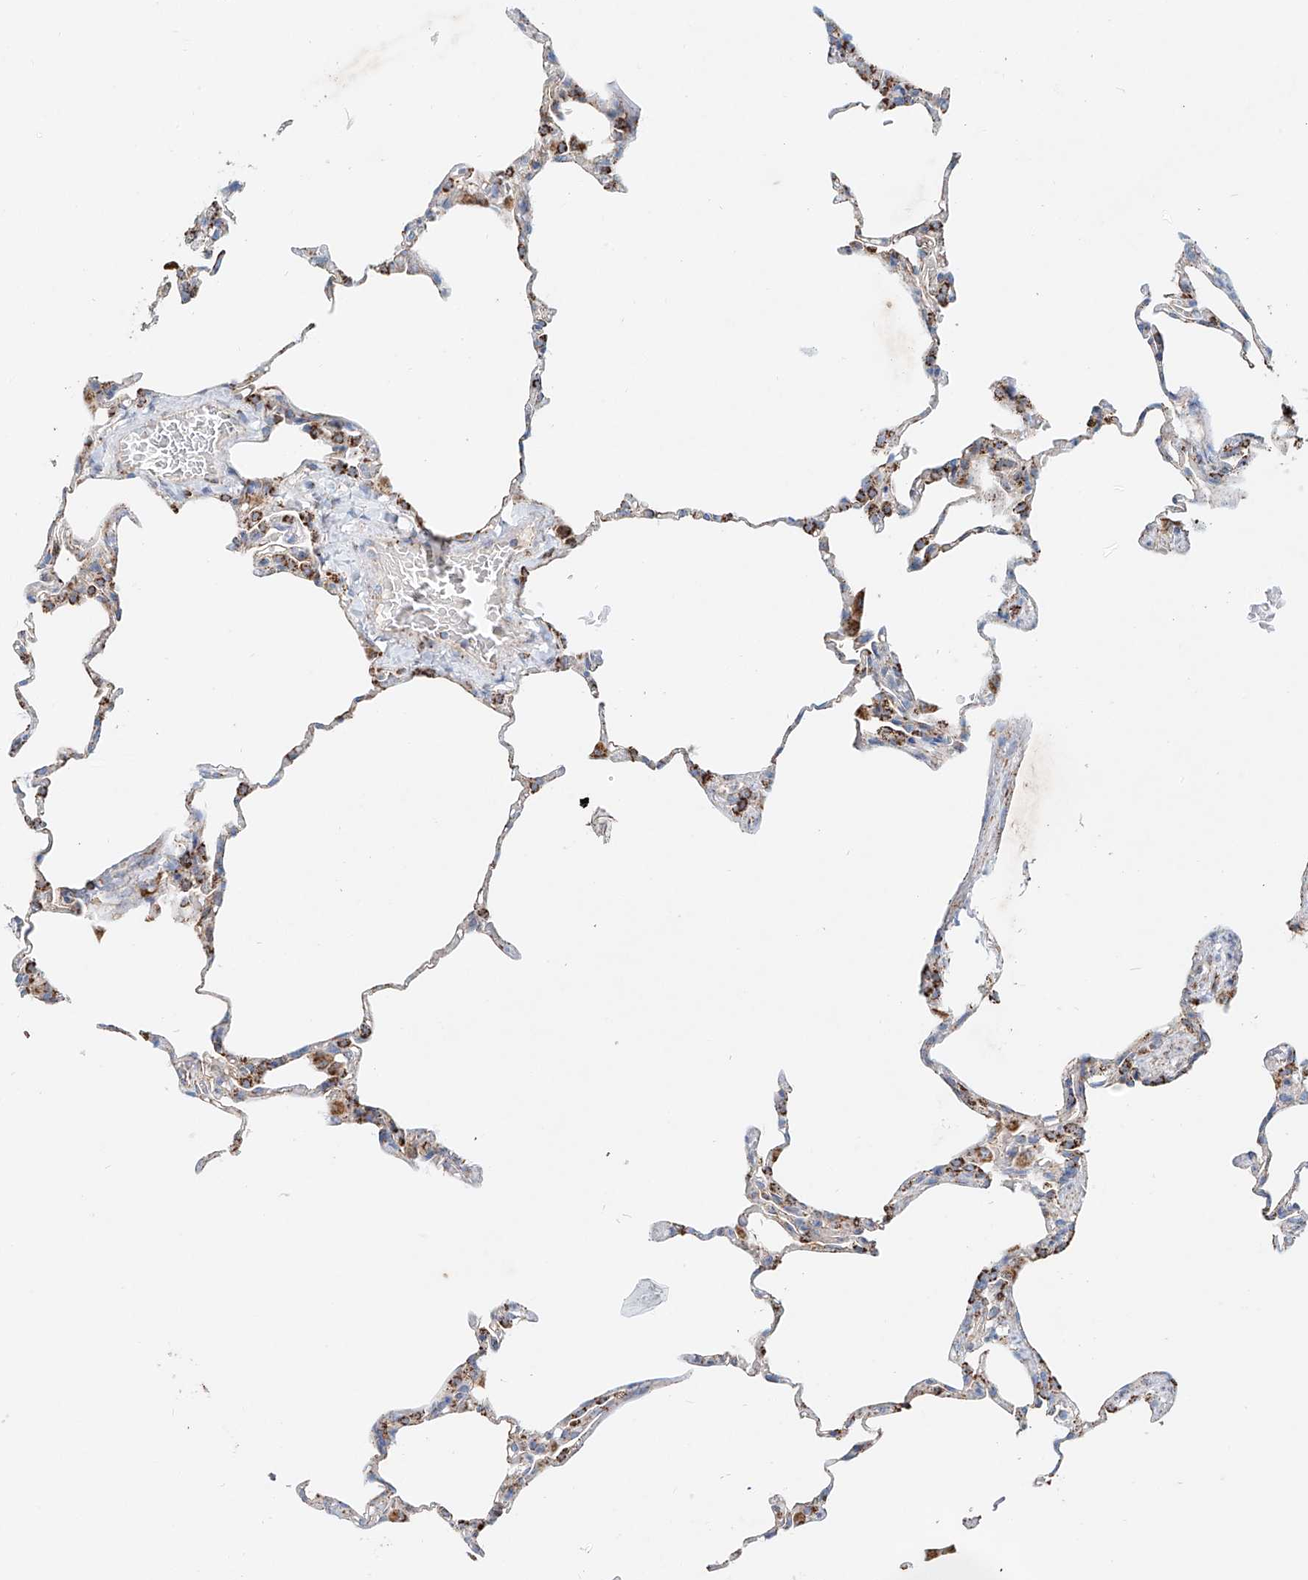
{"staining": {"intensity": "moderate", "quantity": "25%-75%", "location": "cytoplasmic/membranous"}, "tissue": "lung", "cell_type": "Alveolar cells", "image_type": "normal", "snomed": [{"axis": "morphology", "description": "Normal tissue, NOS"}, {"axis": "topography", "description": "Lung"}], "caption": "Alveolar cells display moderate cytoplasmic/membranous staining in approximately 25%-75% of cells in normal lung. (IHC, brightfield microscopy, high magnification).", "gene": "CARD10", "patient": {"sex": "male", "age": 20}}